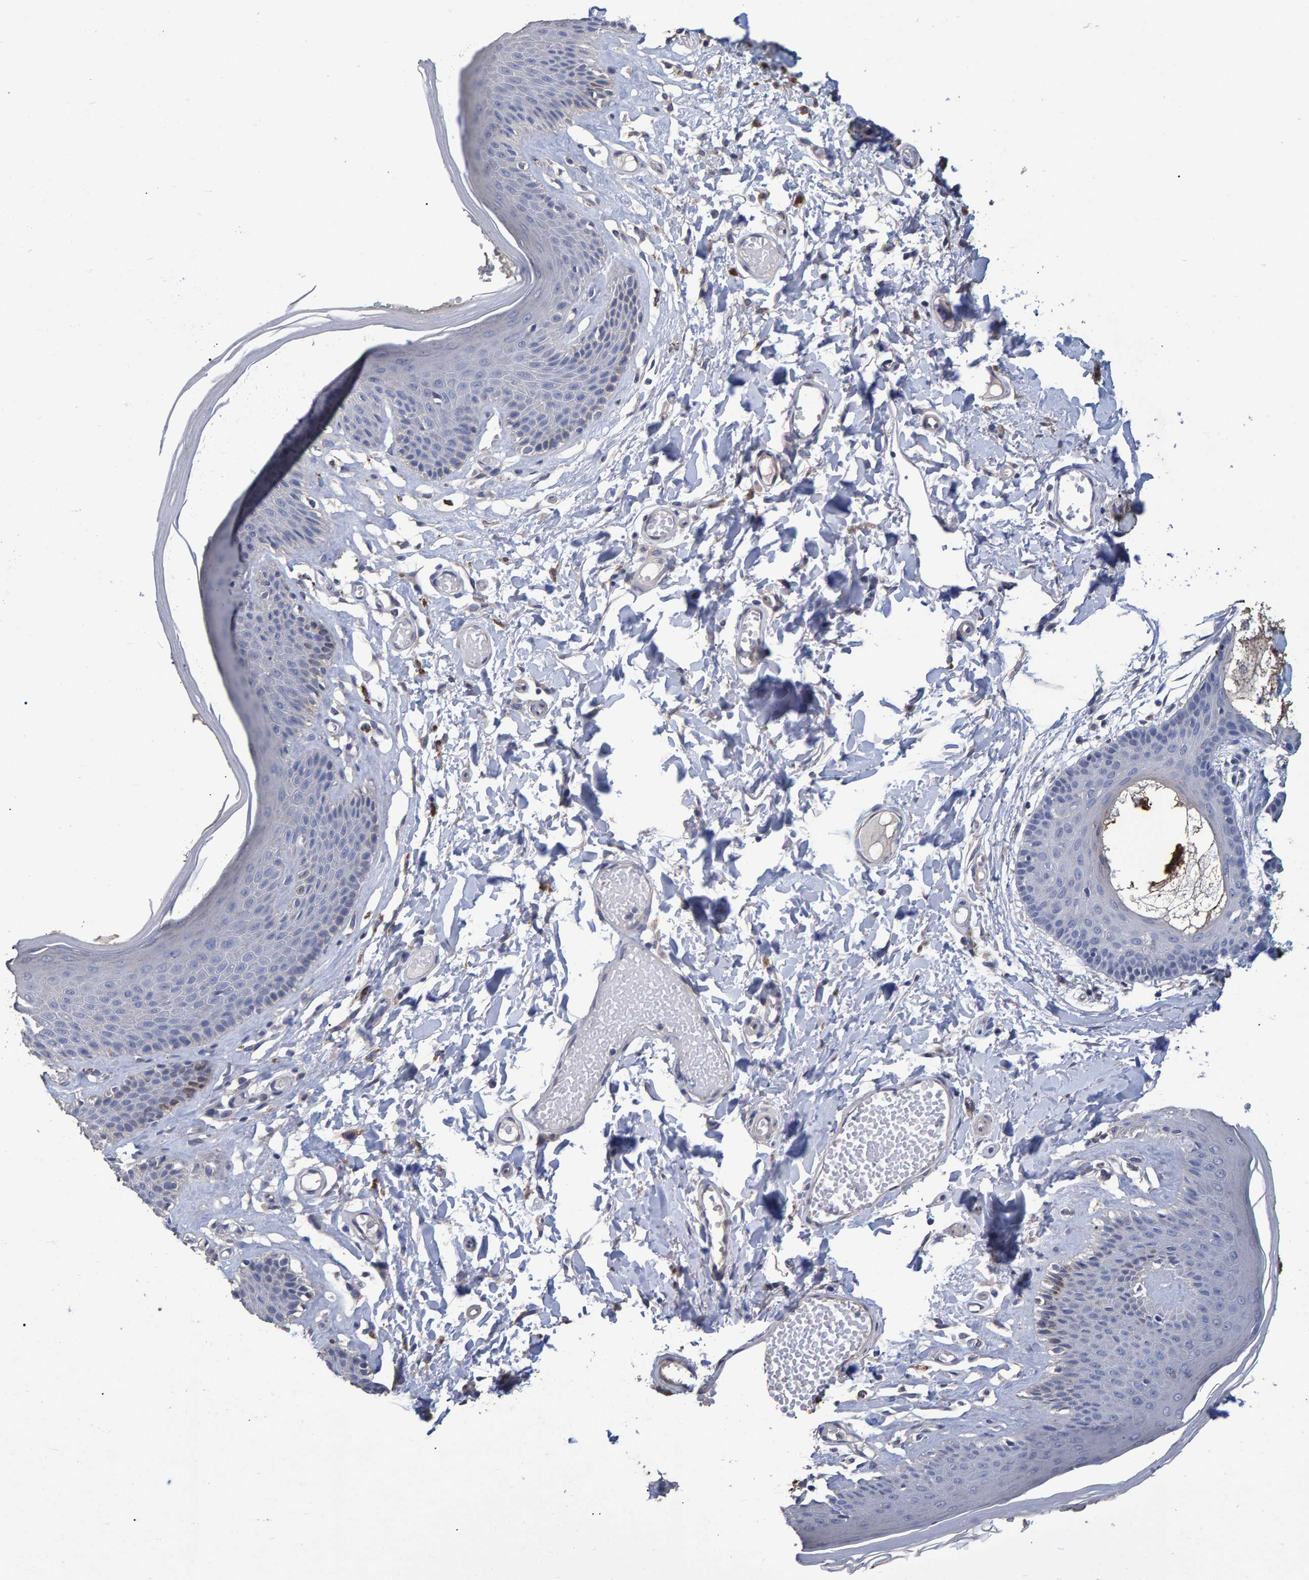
{"staining": {"intensity": "weak", "quantity": "<25%", "location": "cytoplasmic/membranous"}, "tissue": "skin", "cell_type": "Epidermal cells", "image_type": "normal", "snomed": [{"axis": "morphology", "description": "Normal tissue, NOS"}, {"axis": "topography", "description": "Vulva"}], "caption": "The histopathology image exhibits no staining of epidermal cells in unremarkable skin. Brightfield microscopy of IHC stained with DAB (brown) and hematoxylin (blue), captured at high magnification.", "gene": "HEMGN", "patient": {"sex": "female", "age": 73}}